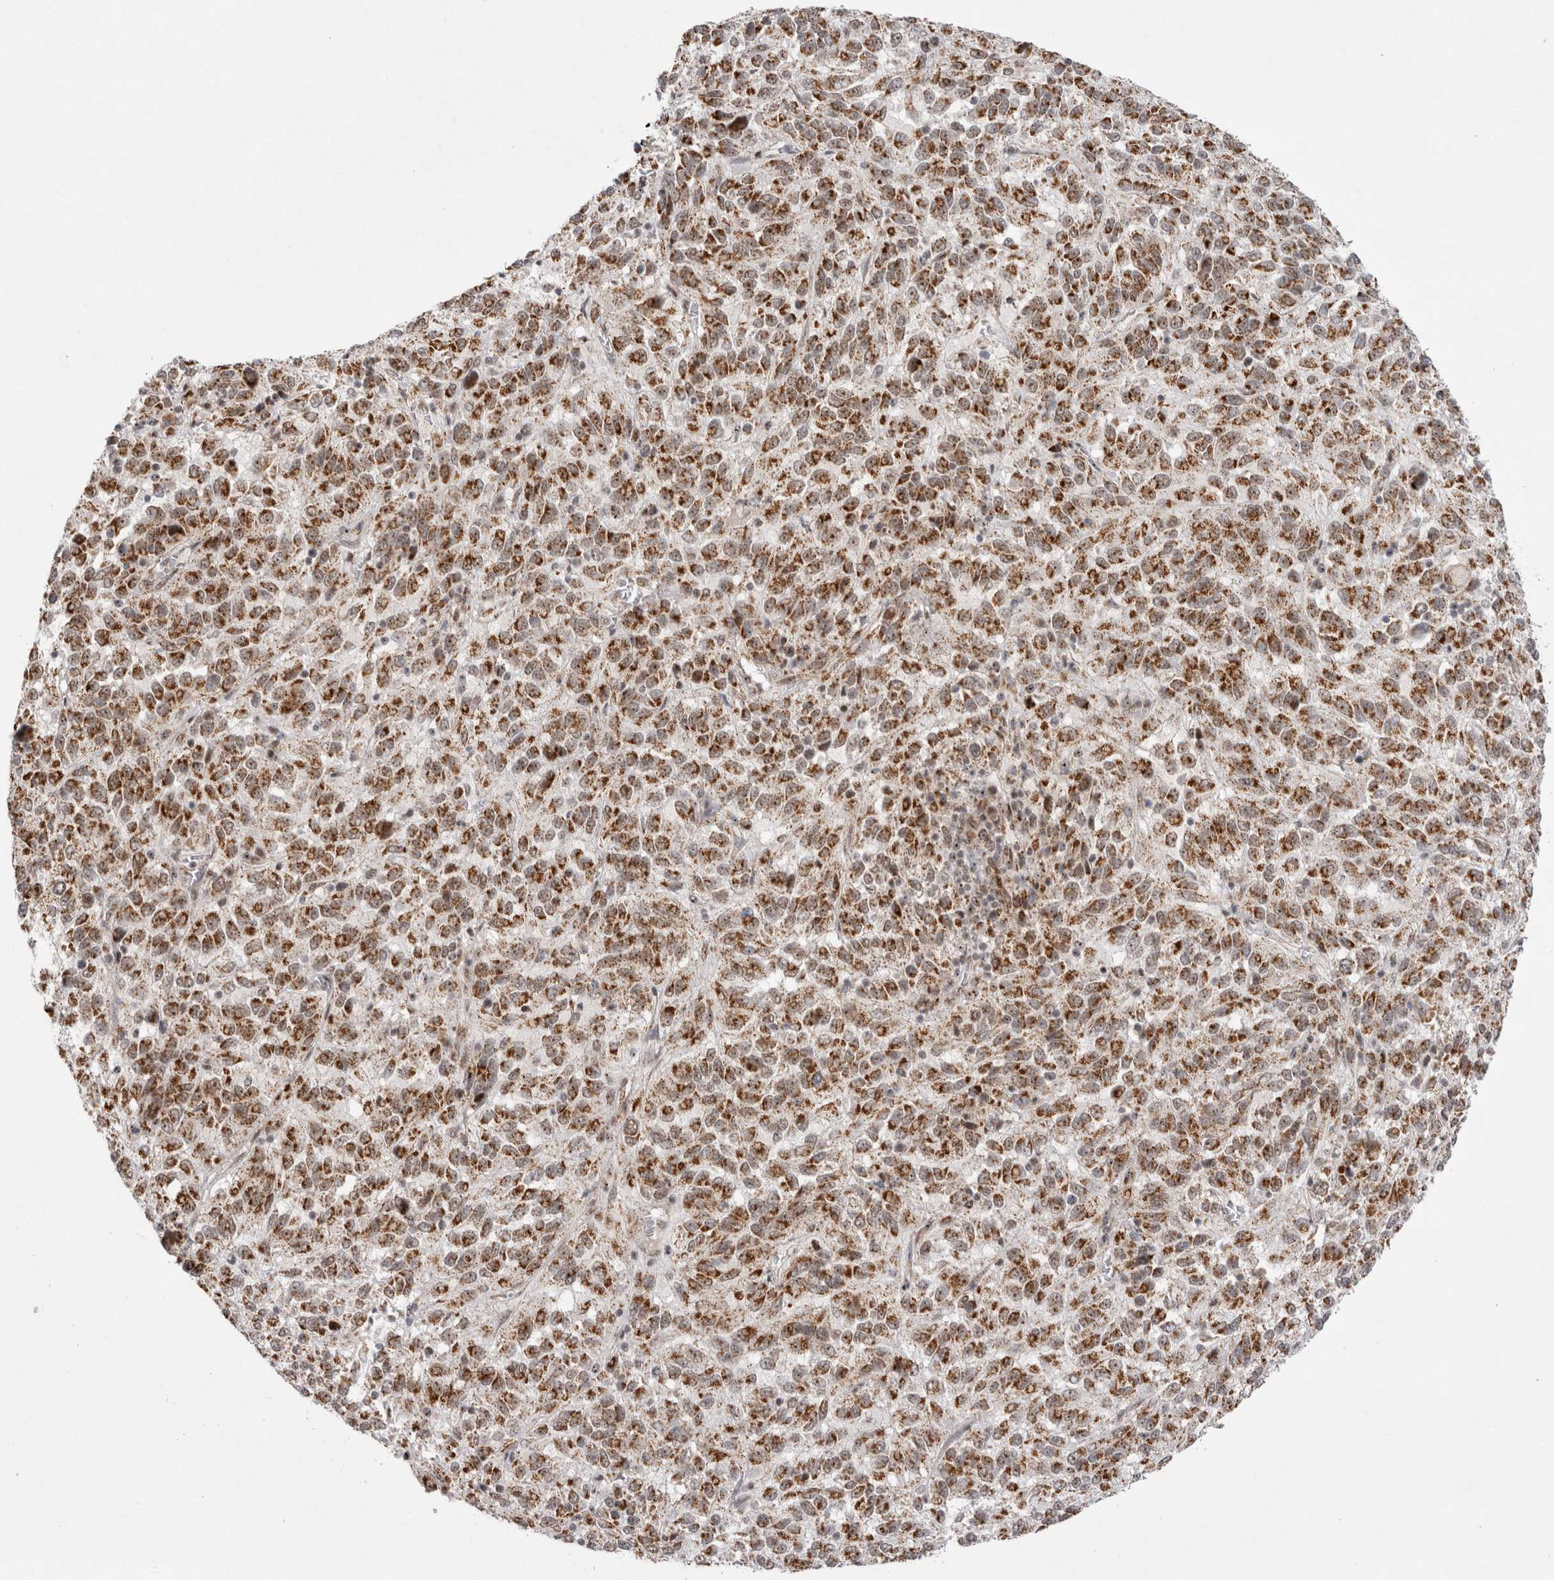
{"staining": {"intensity": "moderate", "quantity": ">75%", "location": "cytoplasmic/membranous,nuclear"}, "tissue": "melanoma", "cell_type": "Tumor cells", "image_type": "cancer", "snomed": [{"axis": "morphology", "description": "Malignant melanoma, Metastatic site"}, {"axis": "topography", "description": "Lung"}], "caption": "Immunohistochemistry (IHC) photomicrograph of human melanoma stained for a protein (brown), which shows medium levels of moderate cytoplasmic/membranous and nuclear staining in about >75% of tumor cells.", "gene": "MRPL37", "patient": {"sex": "male", "age": 64}}